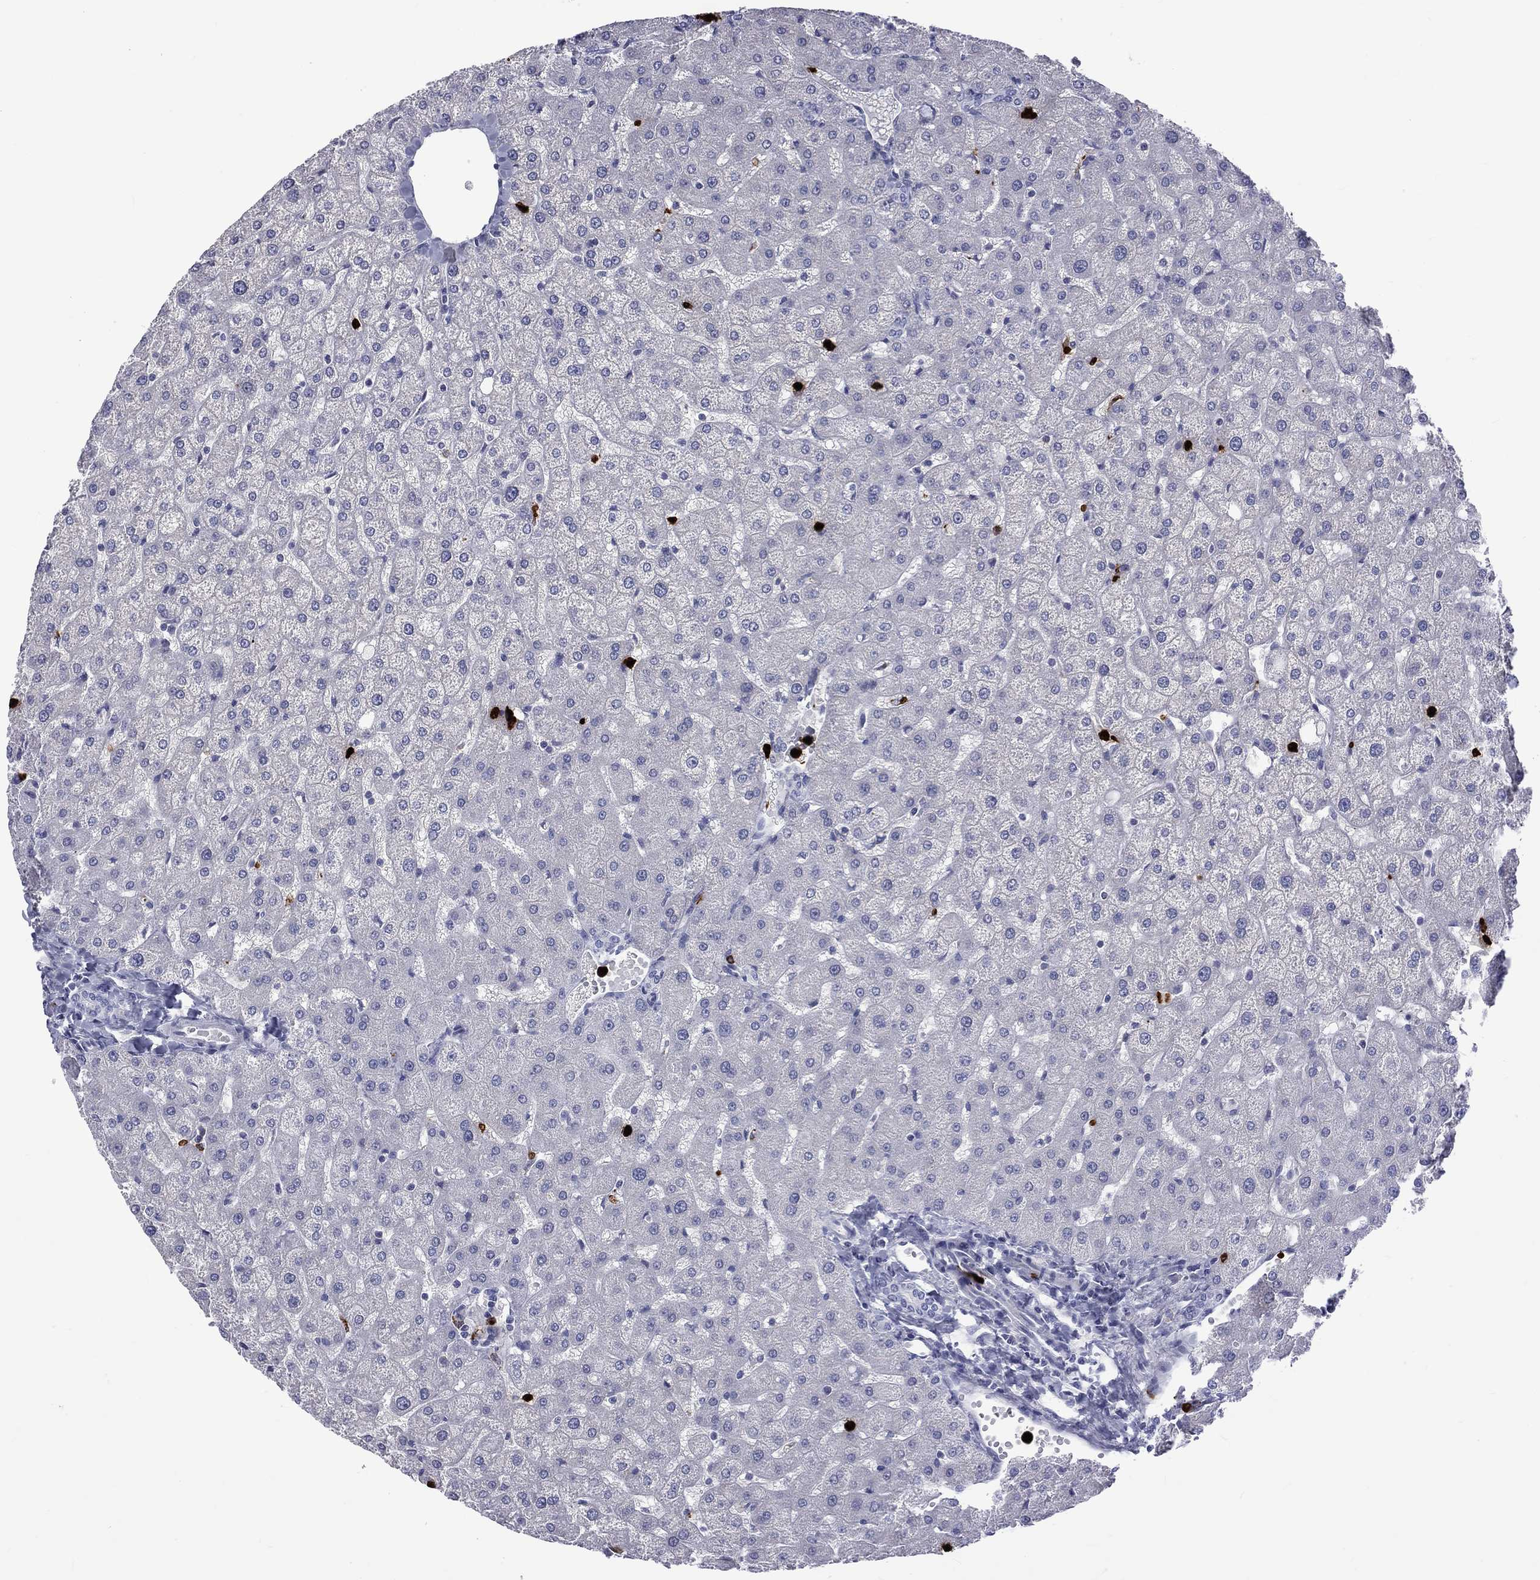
{"staining": {"intensity": "negative", "quantity": "none", "location": "none"}, "tissue": "liver", "cell_type": "Cholangiocytes", "image_type": "normal", "snomed": [{"axis": "morphology", "description": "Normal tissue, NOS"}, {"axis": "topography", "description": "Liver"}], "caption": "Micrograph shows no significant protein positivity in cholangiocytes of unremarkable liver.", "gene": "ELANE", "patient": {"sex": "female", "age": 50}}